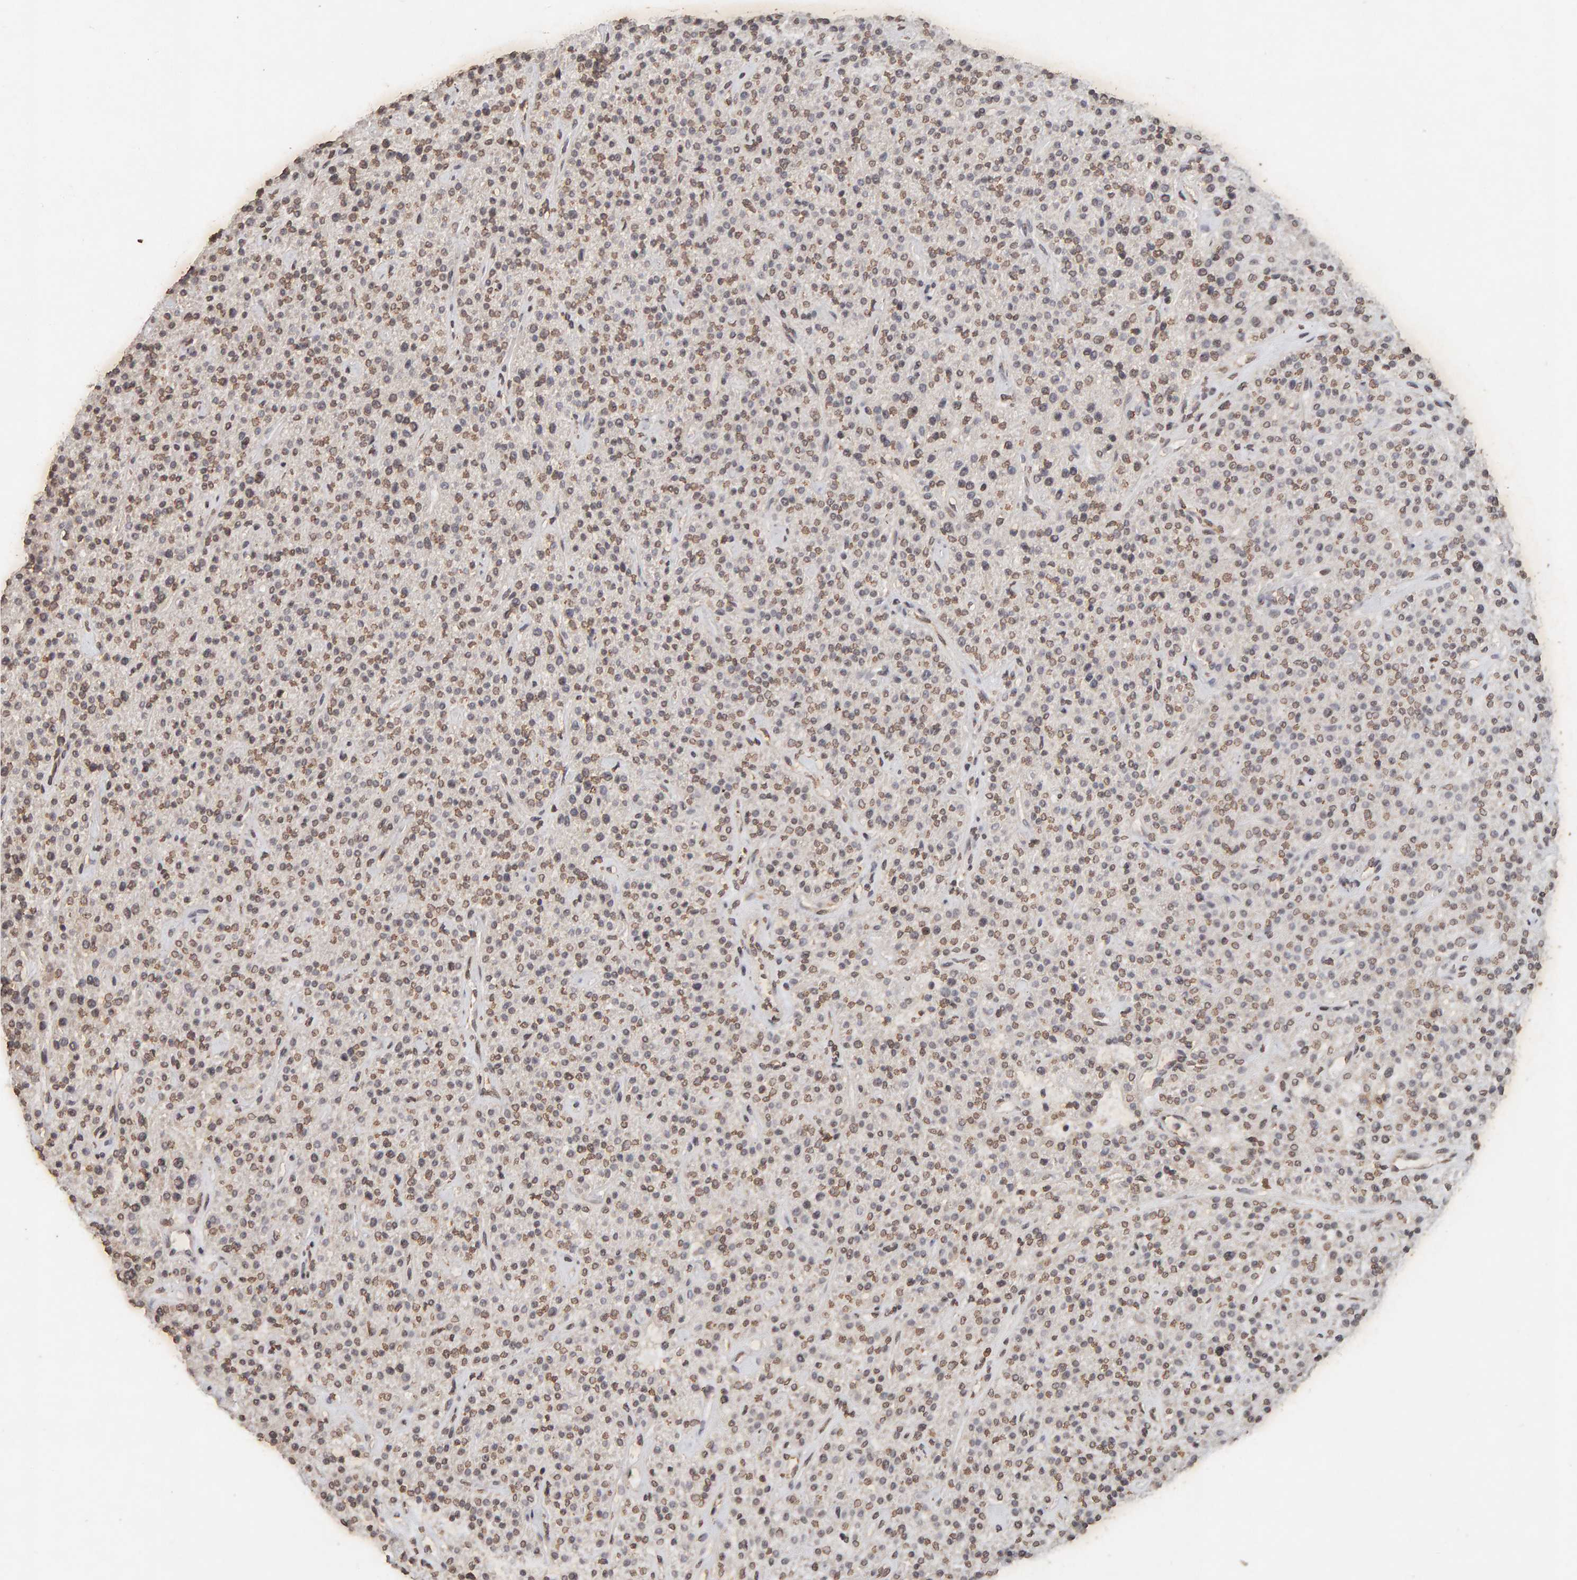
{"staining": {"intensity": "moderate", "quantity": ">75%", "location": "cytoplasmic/membranous,nuclear"}, "tissue": "parathyroid gland", "cell_type": "Glandular cells", "image_type": "normal", "snomed": [{"axis": "morphology", "description": "Normal tissue, NOS"}, {"axis": "topography", "description": "Parathyroid gland"}], "caption": "Parathyroid gland stained with DAB (3,3'-diaminobenzidine) IHC exhibits medium levels of moderate cytoplasmic/membranous,nuclear expression in approximately >75% of glandular cells. The staining was performed using DAB (3,3'-diaminobenzidine), with brown indicating positive protein expression. Nuclei are stained blue with hematoxylin.", "gene": "DNAJB5", "patient": {"sex": "male", "age": 46}}